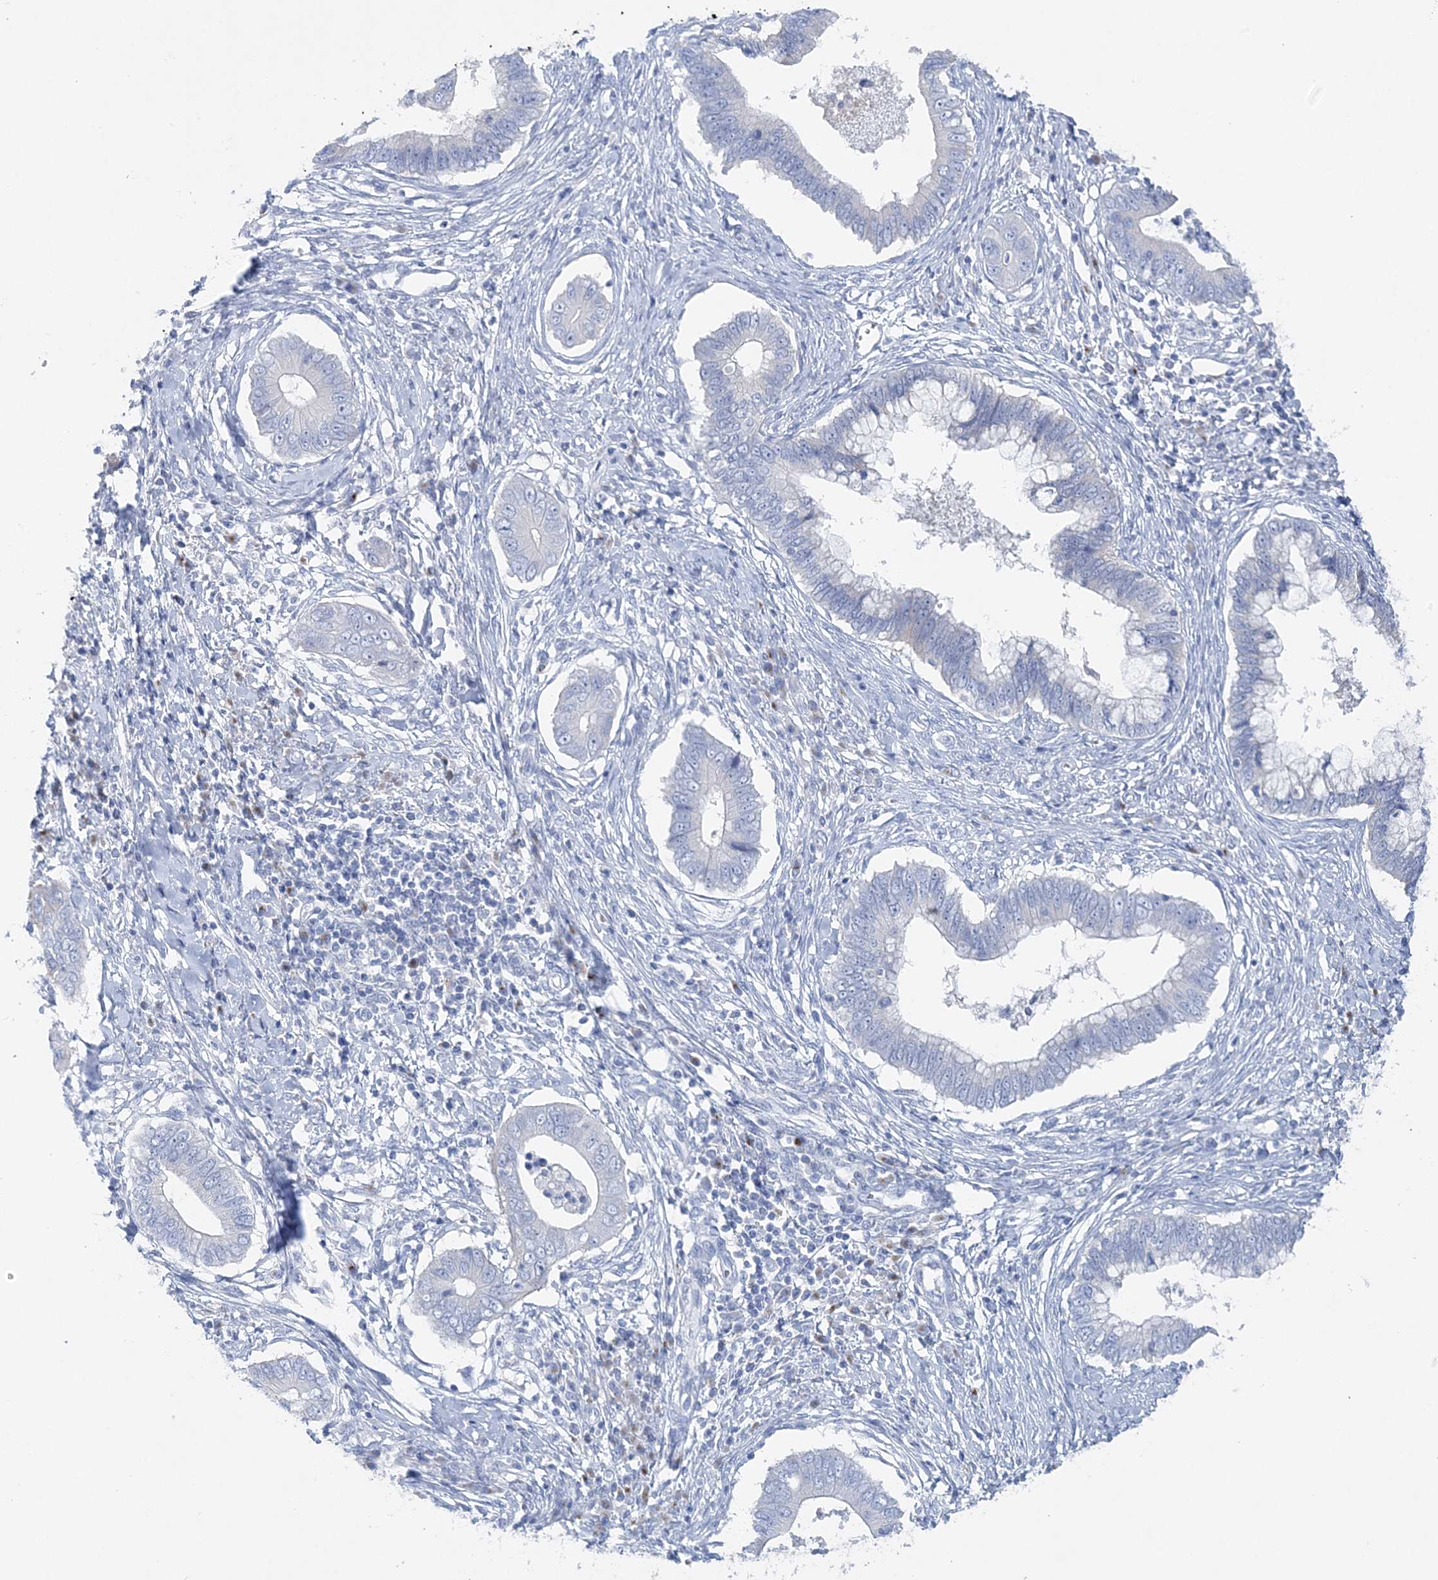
{"staining": {"intensity": "negative", "quantity": "none", "location": "none"}, "tissue": "cervical cancer", "cell_type": "Tumor cells", "image_type": "cancer", "snomed": [{"axis": "morphology", "description": "Adenocarcinoma, NOS"}, {"axis": "topography", "description": "Cervix"}], "caption": "This is a micrograph of IHC staining of cervical cancer, which shows no staining in tumor cells.", "gene": "SLC5A6", "patient": {"sex": "female", "age": 44}}